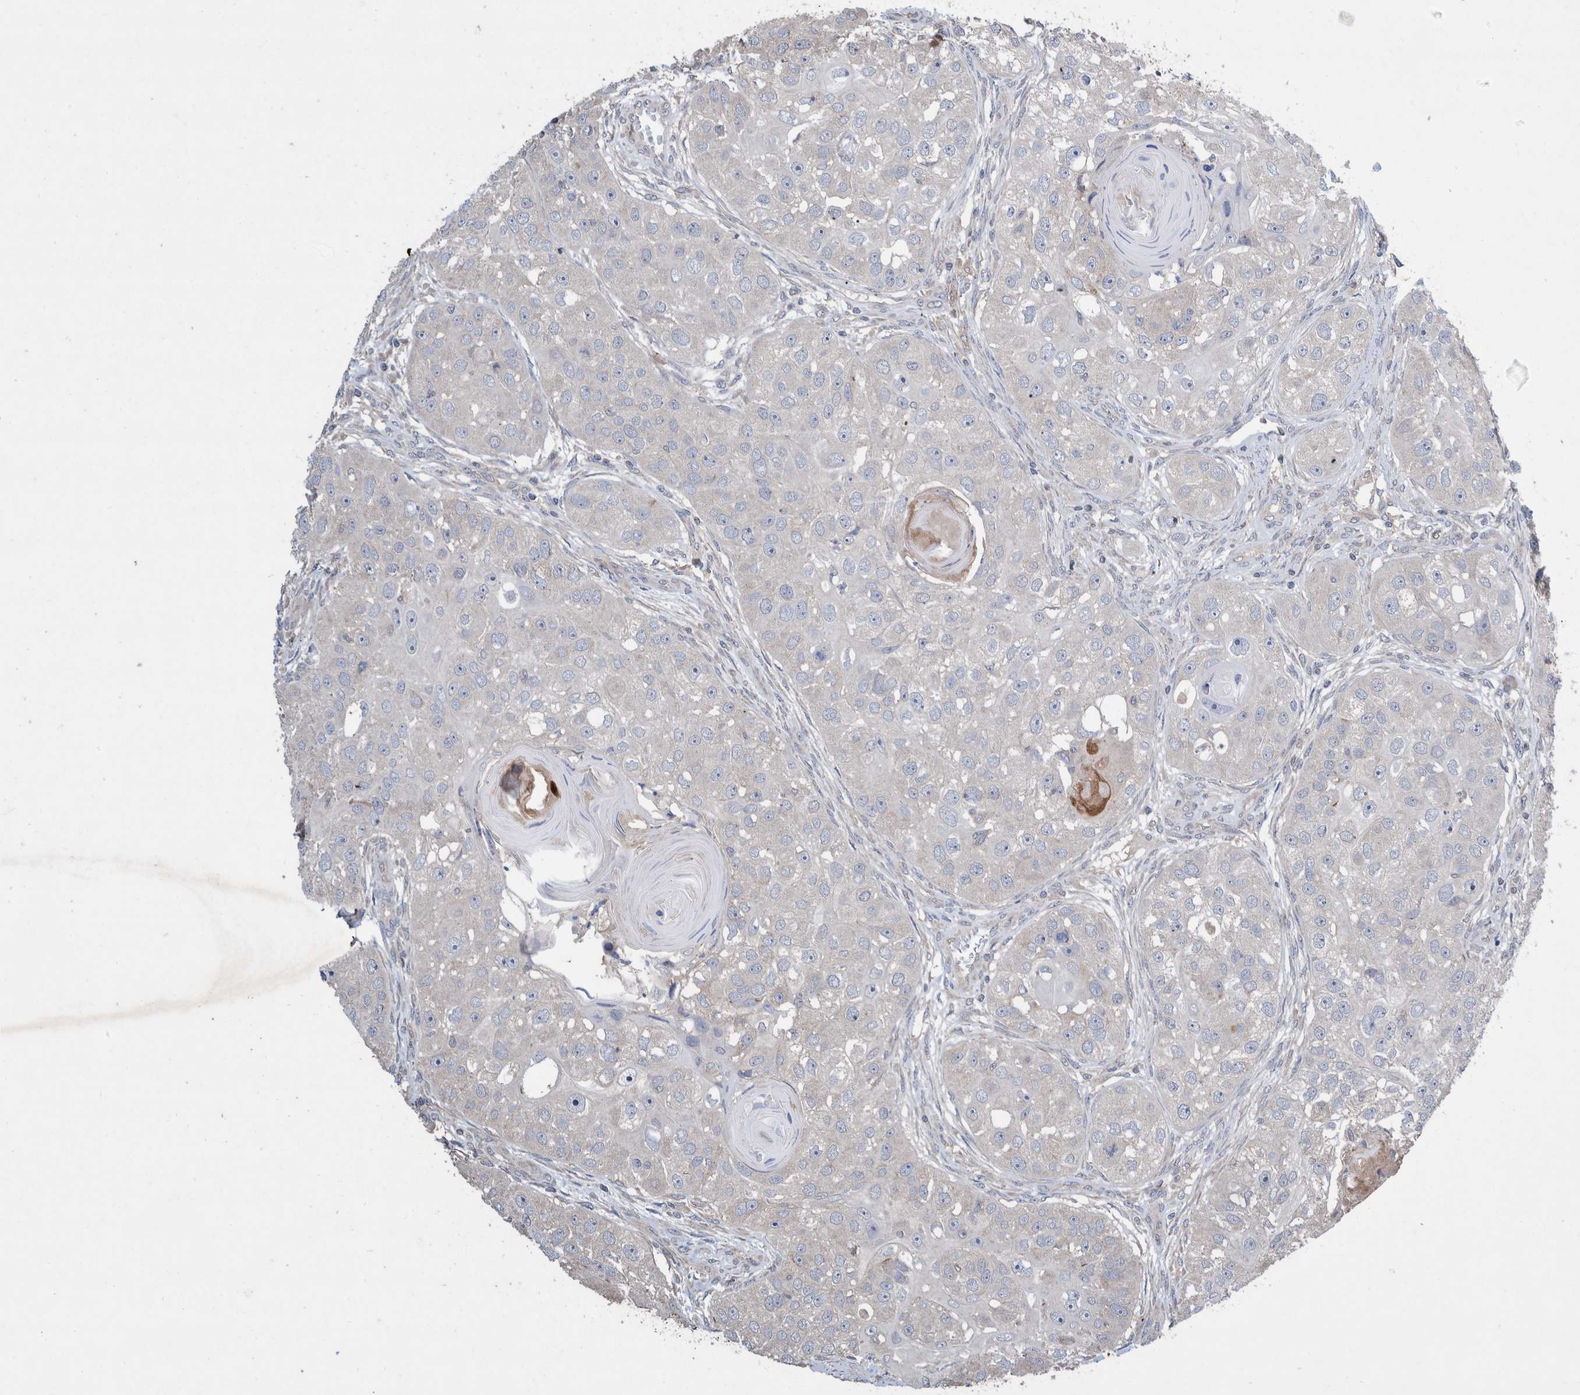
{"staining": {"intensity": "negative", "quantity": "none", "location": "none"}, "tissue": "head and neck cancer", "cell_type": "Tumor cells", "image_type": "cancer", "snomed": [{"axis": "morphology", "description": "Normal tissue, NOS"}, {"axis": "morphology", "description": "Squamous cell carcinoma, NOS"}, {"axis": "topography", "description": "Skeletal muscle"}, {"axis": "topography", "description": "Head-Neck"}], "caption": "The immunohistochemistry image has no significant staining in tumor cells of head and neck cancer (squamous cell carcinoma) tissue.", "gene": "PLPBP", "patient": {"sex": "male", "age": 51}}